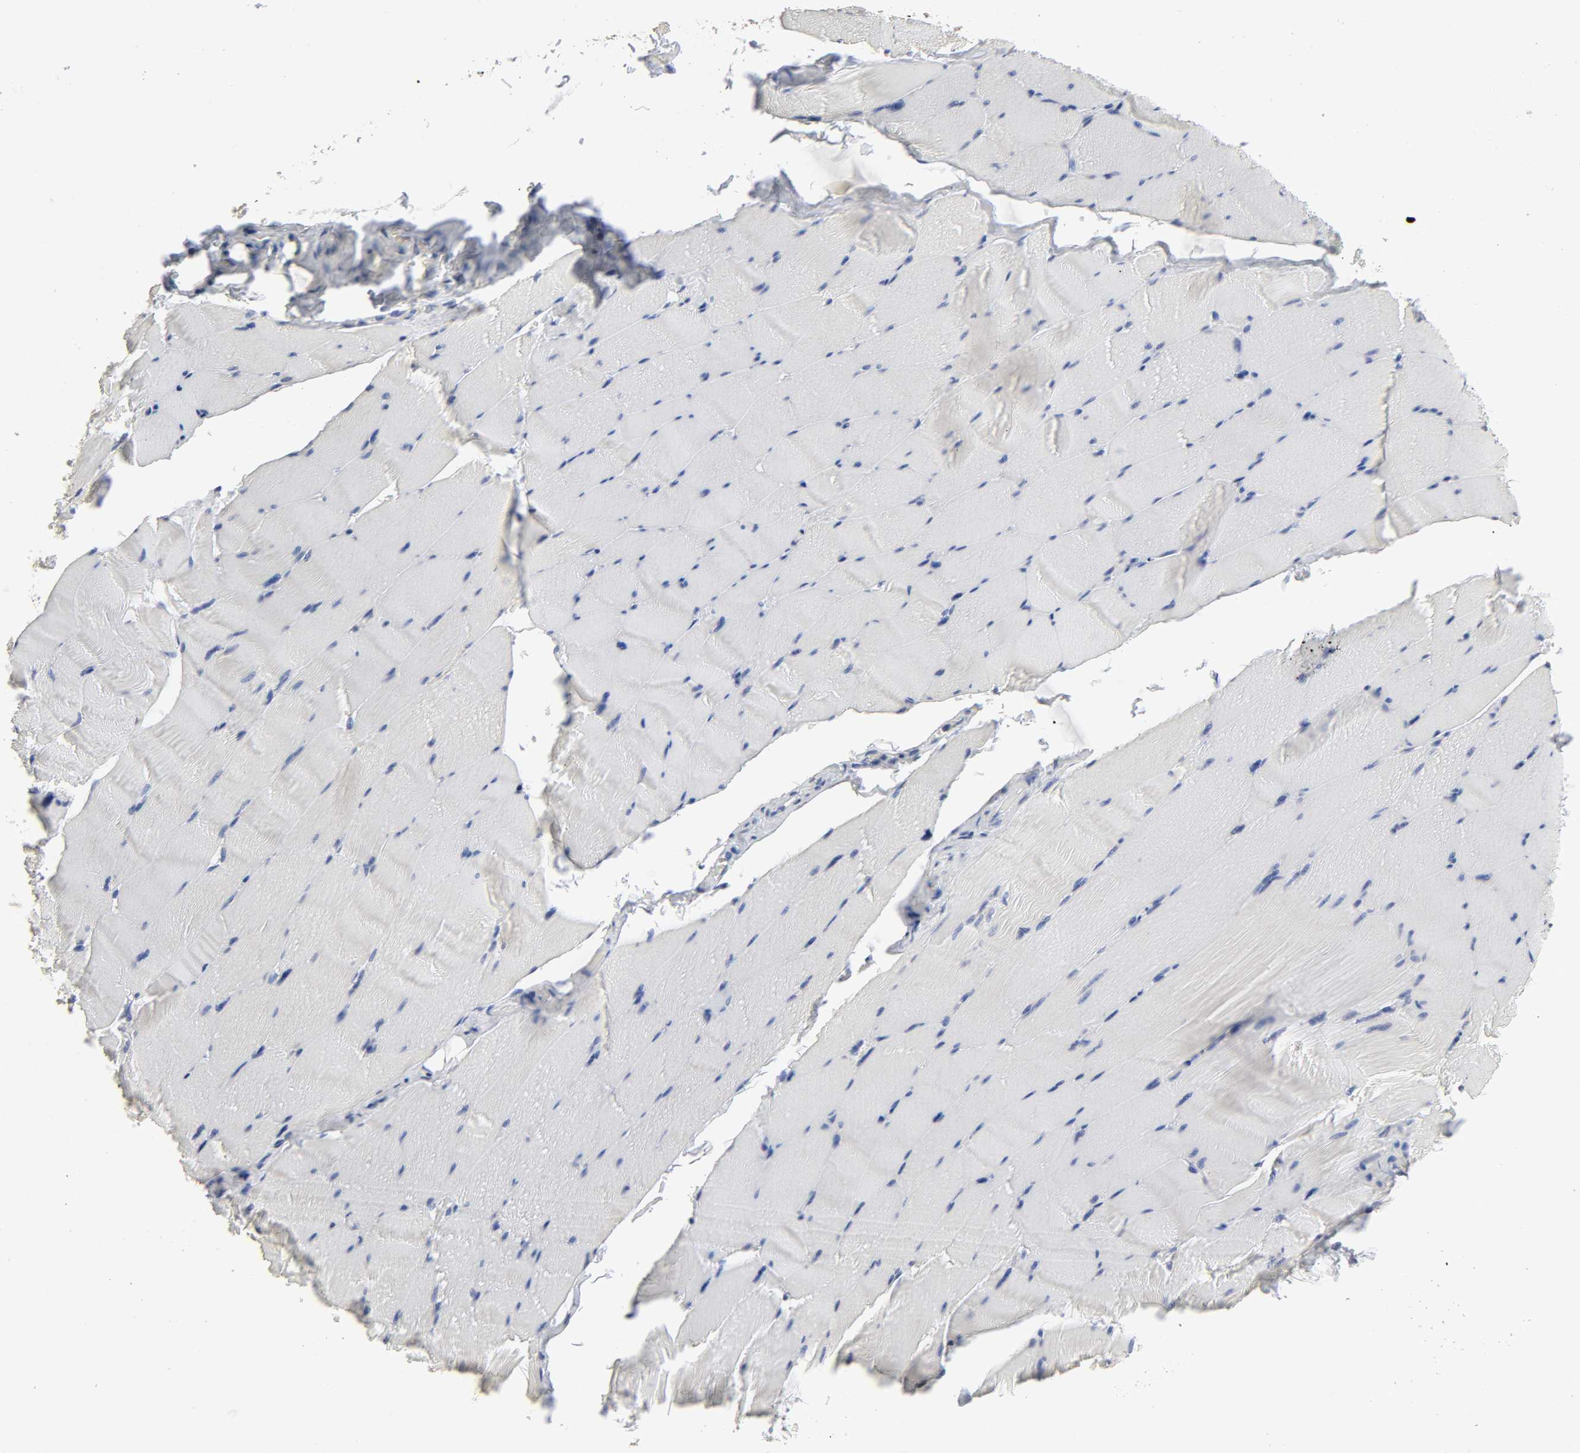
{"staining": {"intensity": "negative", "quantity": "none", "location": "none"}, "tissue": "skeletal muscle", "cell_type": "Myocytes", "image_type": "normal", "snomed": [{"axis": "morphology", "description": "Normal tissue, NOS"}, {"axis": "topography", "description": "Skeletal muscle"}], "caption": "IHC image of unremarkable skeletal muscle: skeletal muscle stained with DAB reveals no significant protein staining in myocytes.", "gene": "SLCO1B3", "patient": {"sex": "male", "age": 62}}